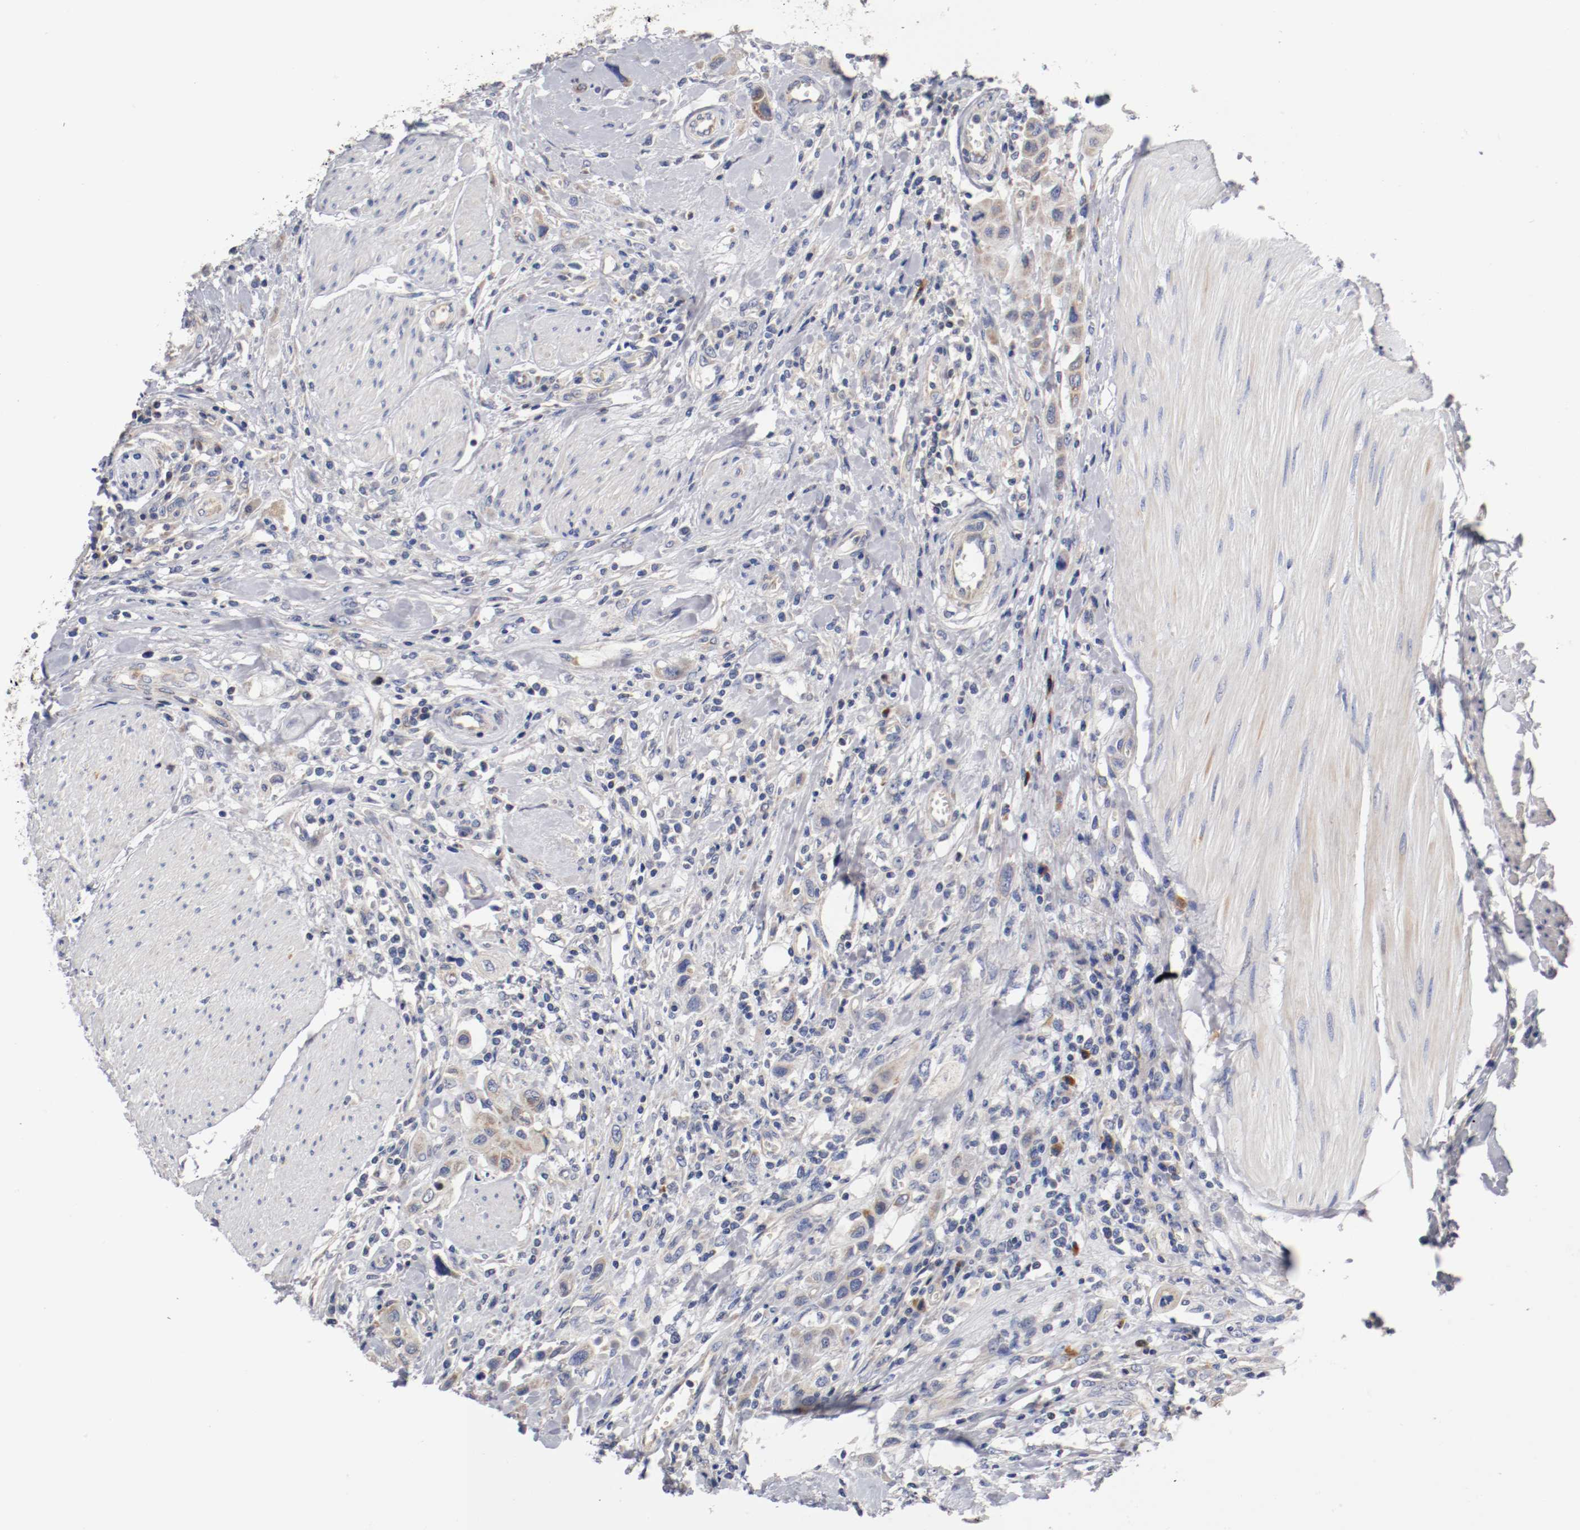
{"staining": {"intensity": "weak", "quantity": "<25%", "location": "cytoplasmic/membranous"}, "tissue": "urothelial cancer", "cell_type": "Tumor cells", "image_type": "cancer", "snomed": [{"axis": "morphology", "description": "Urothelial carcinoma, High grade"}, {"axis": "topography", "description": "Urinary bladder"}], "caption": "Immunohistochemical staining of urothelial cancer exhibits no significant staining in tumor cells.", "gene": "PCSK6", "patient": {"sex": "male", "age": 50}}